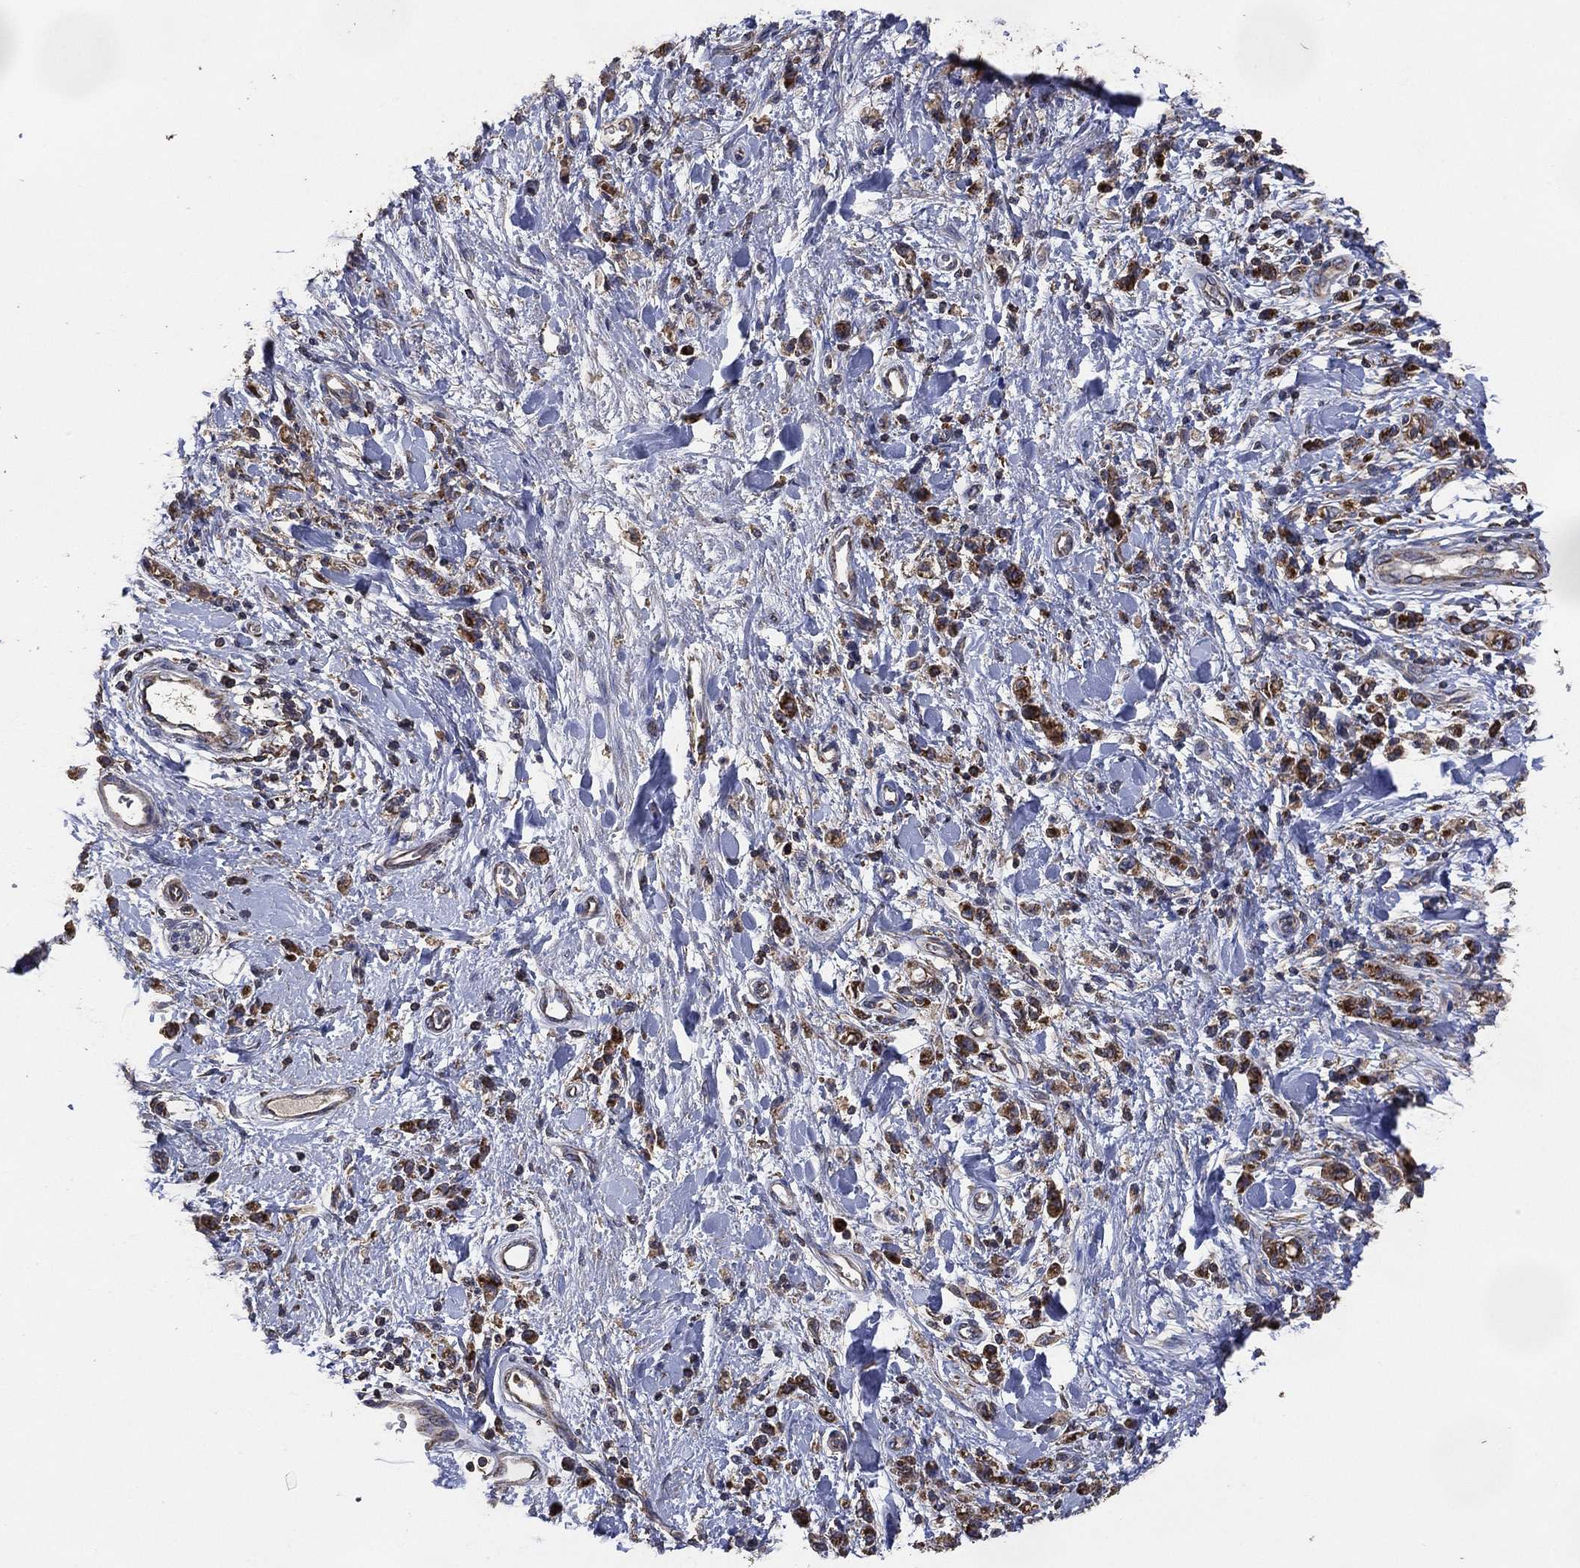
{"staining": {"intensity": "strong", "quantity": "25%-75%", "location": "cytoplasmic/membranous"}, "tissue": "stomach cancer", "cell_type": "Tumor cells", "image_type": "cancer", "snomed": [{"axis": "morphology", "description": "Adenocarcinoma, NOS"}, {"axis": "topography", "description": "Stomach"}], "caption": "IHC image of adenocarcinoma (stomach) stained for a protein (brown), which displays high levels of strong cytoplasmic/membranous staining in about 25%-75% of tumor cells.", "gene": "LIMD1", "patient": {"sex": "male", "age": 77}}